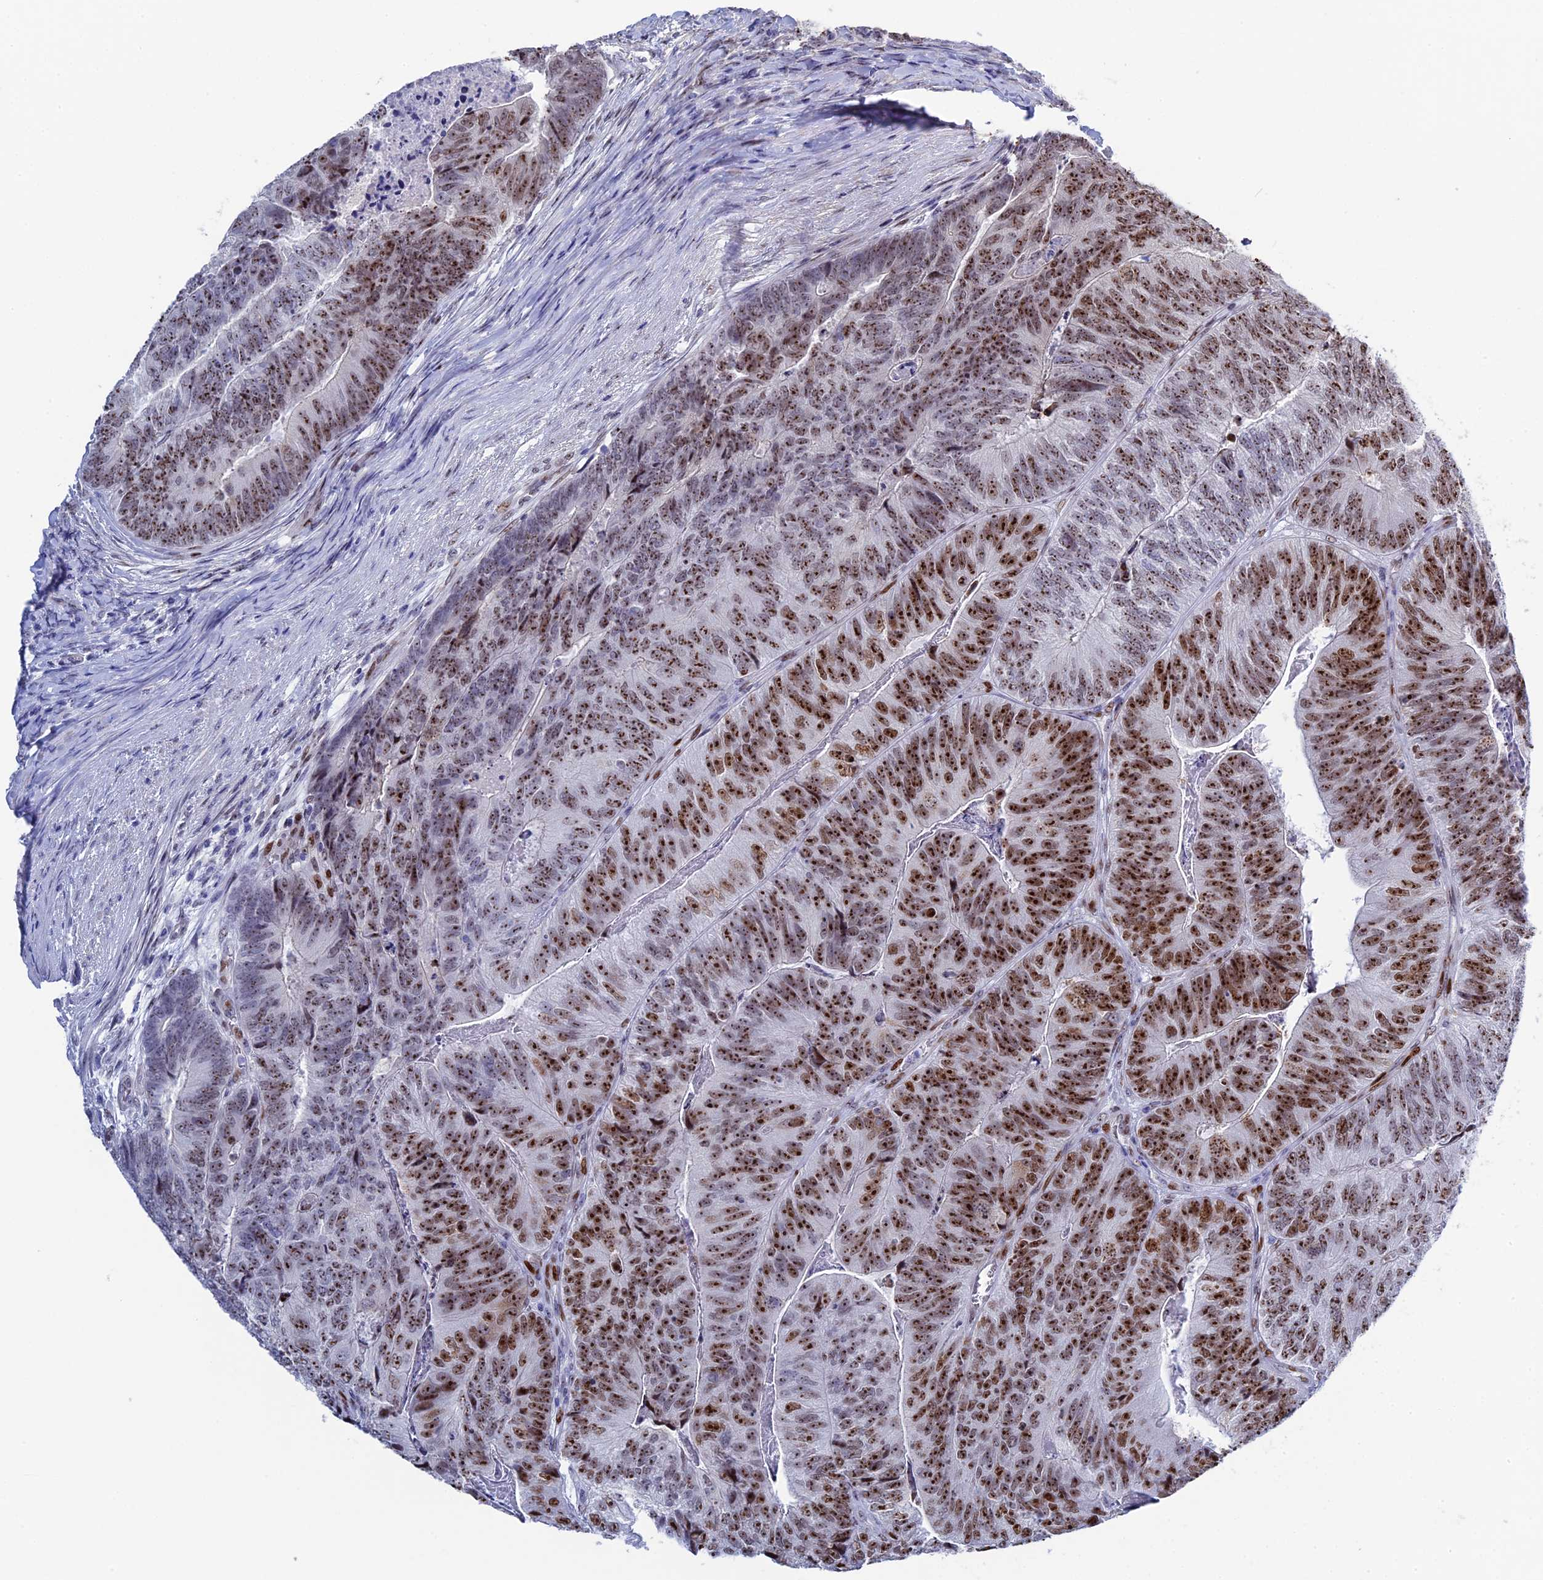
{"staining": {"intensity": "strong", "quantity": ">75%", "location": "nuclear"}, "tissue": "colorectal cancer", "cell_type": "Tumor cells", "image_type": "cancer", "snomed": [{"axis": "morphology", "description": "Adenocarcinoma, NOS"}, {"axis": "topography", "description": "Colon"}], "caption": "Human colorectal adenocarcinoma stained with a protein marker exhibits strong staining in tumor cells.", "gene": "CCDC86", "patient": {"sex": "female", "age": 67}}